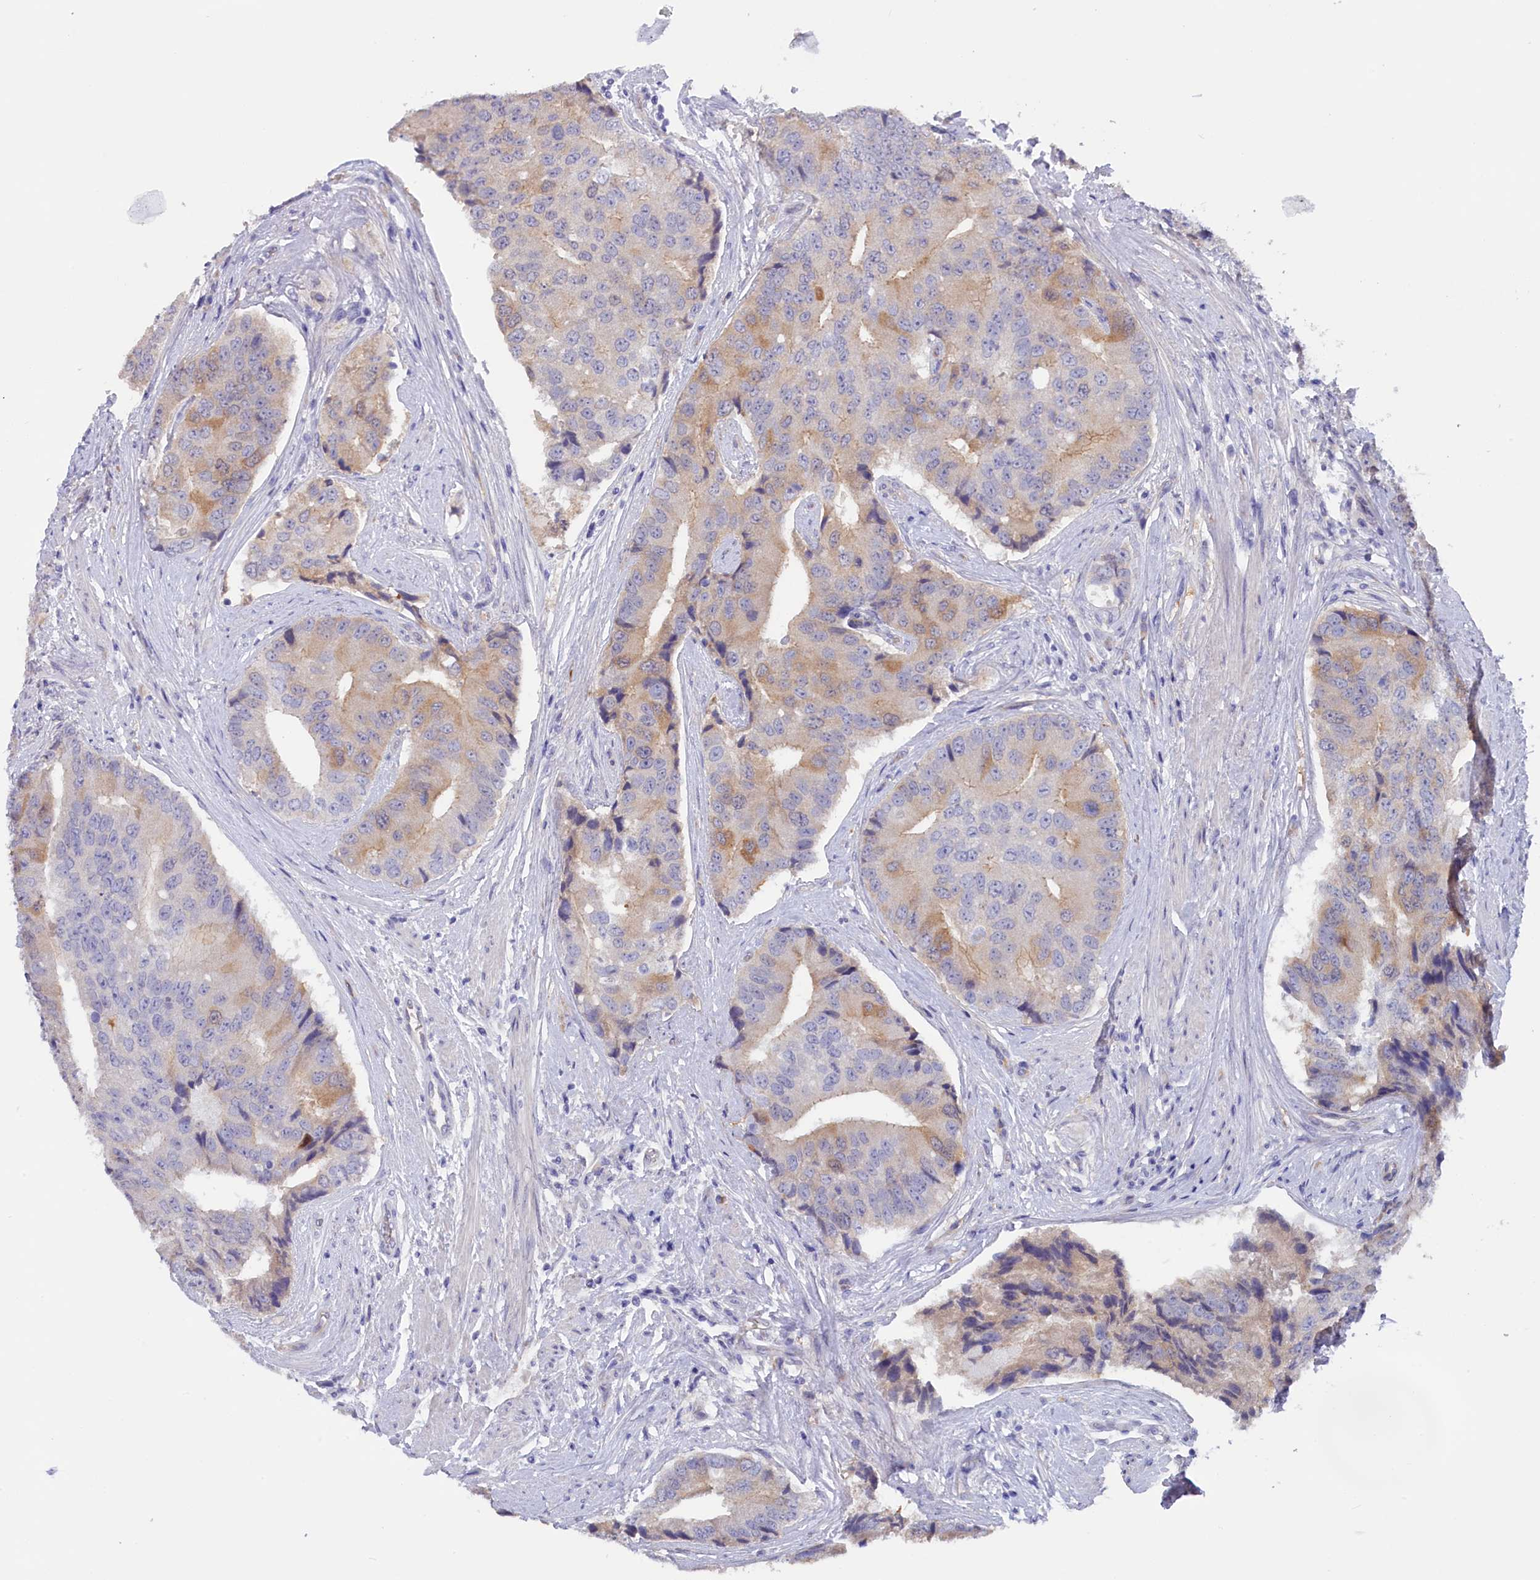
{"staining": {"intensity": "weak", "quantity": "25%-75%", "location": "cytoplasmic/membranous"}, "tissue": "prostate cancer", "cell_type": "Tumor cells", "image_type": "cancer", "snomed": [{"axis": "morphology", "description": "Adenocarcinoma, High grade"}, {"axis": "topography", "description": "Prostate"}], "caption": "About 25%-75% of tumor cells in human prostate cancer (adenocarcinoma (high-grade)) display weak cytoplasmic/membranous protein positivity as visualized by brown immunohistochemical staining.", "gene": "ZSWIM4", "patient": {"sex": "male", "age": 70}}